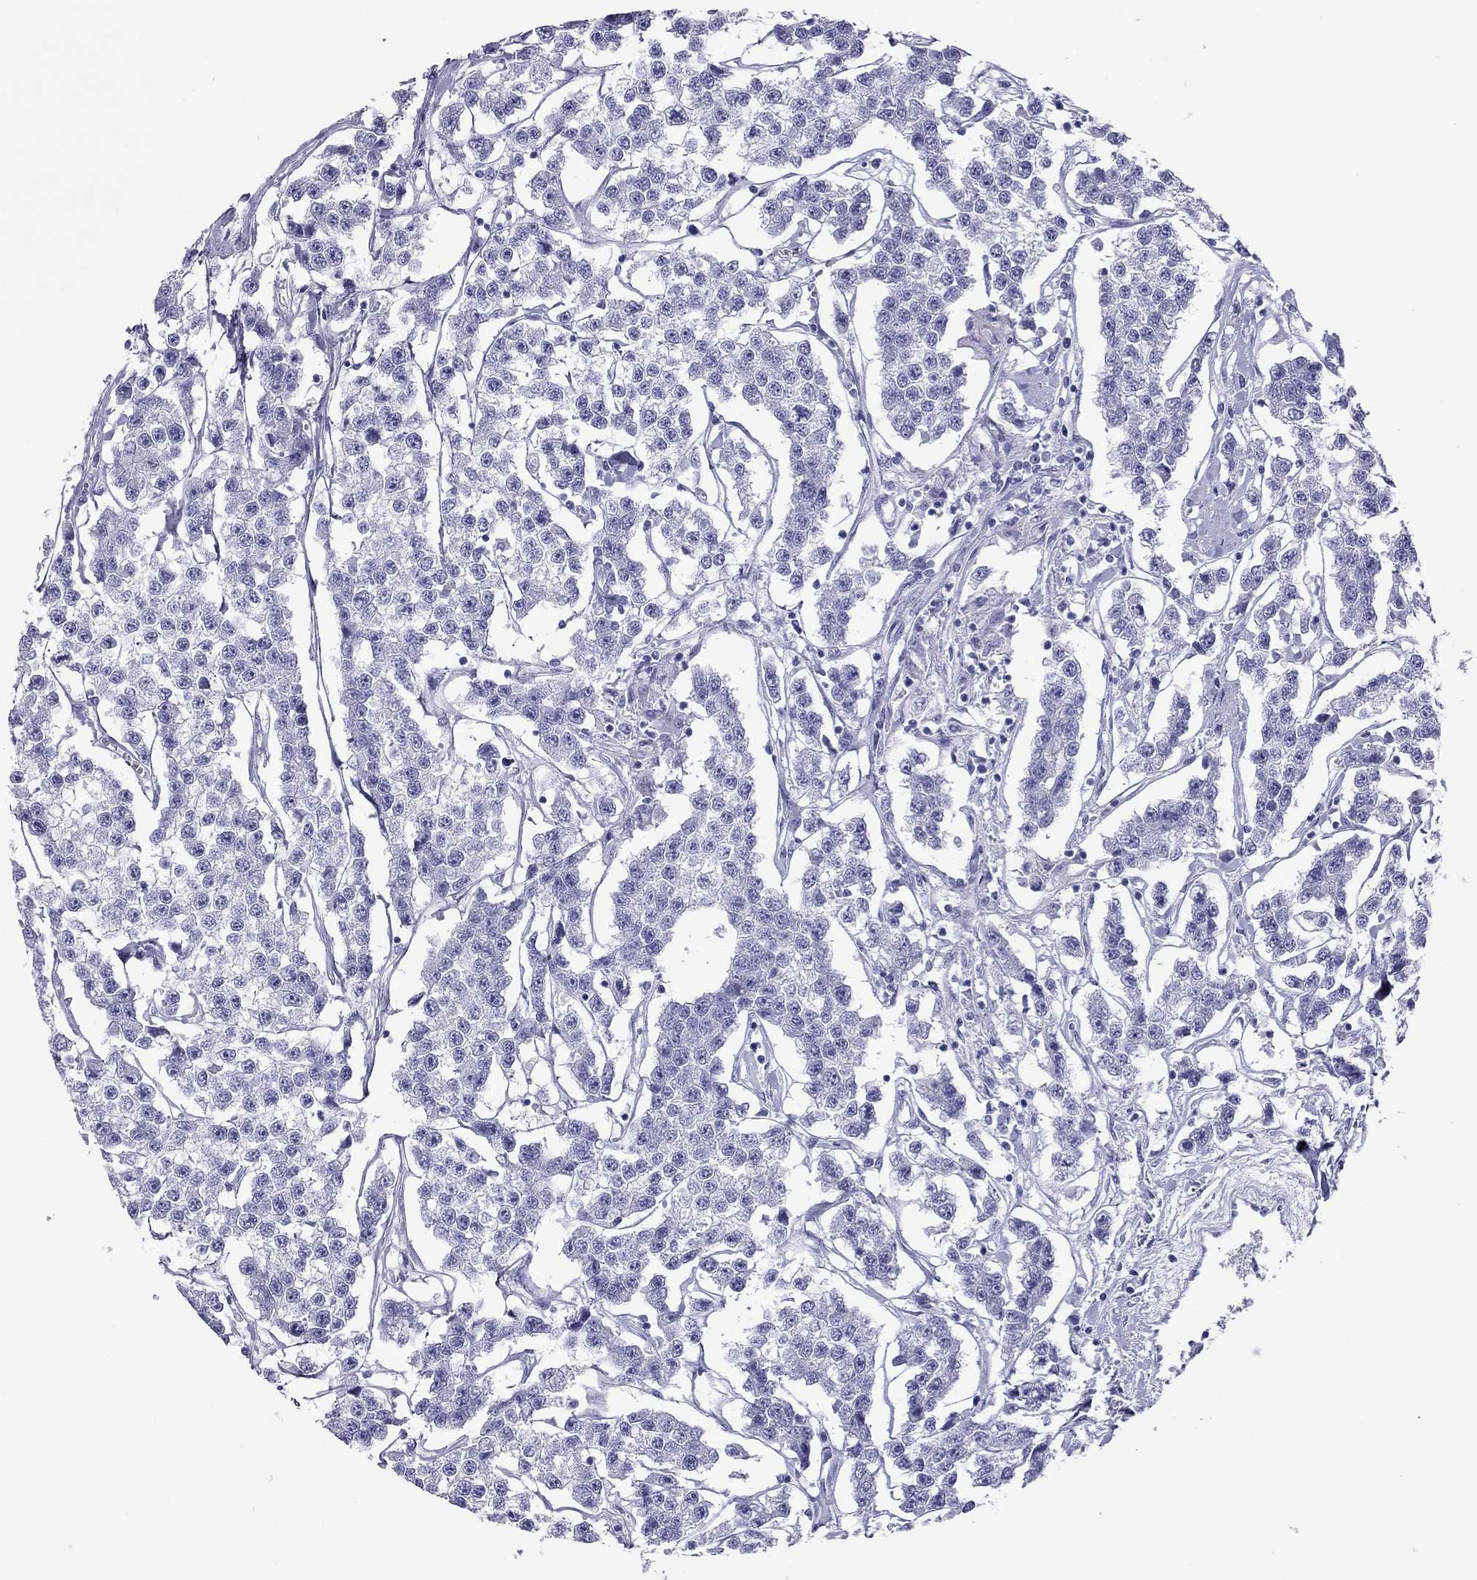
{"staining": {"intensity": "negative", "quantity": "none", "location": "none"}, "tissue": "testis cancer", "cell_type": "Tumor cells", "image_type": "cancer", "snomed": [{"axis": "morphology", "description": "Seminoma, NOS"}, {"axis": "topography", "description": "Testis"}], "caption": "A high-resolution image shows IHC staining of testis cancer, which shows no significant expression in tumor cells.", "gene": "PDE6A", "patient": {"sex": "male", "age": 59}}